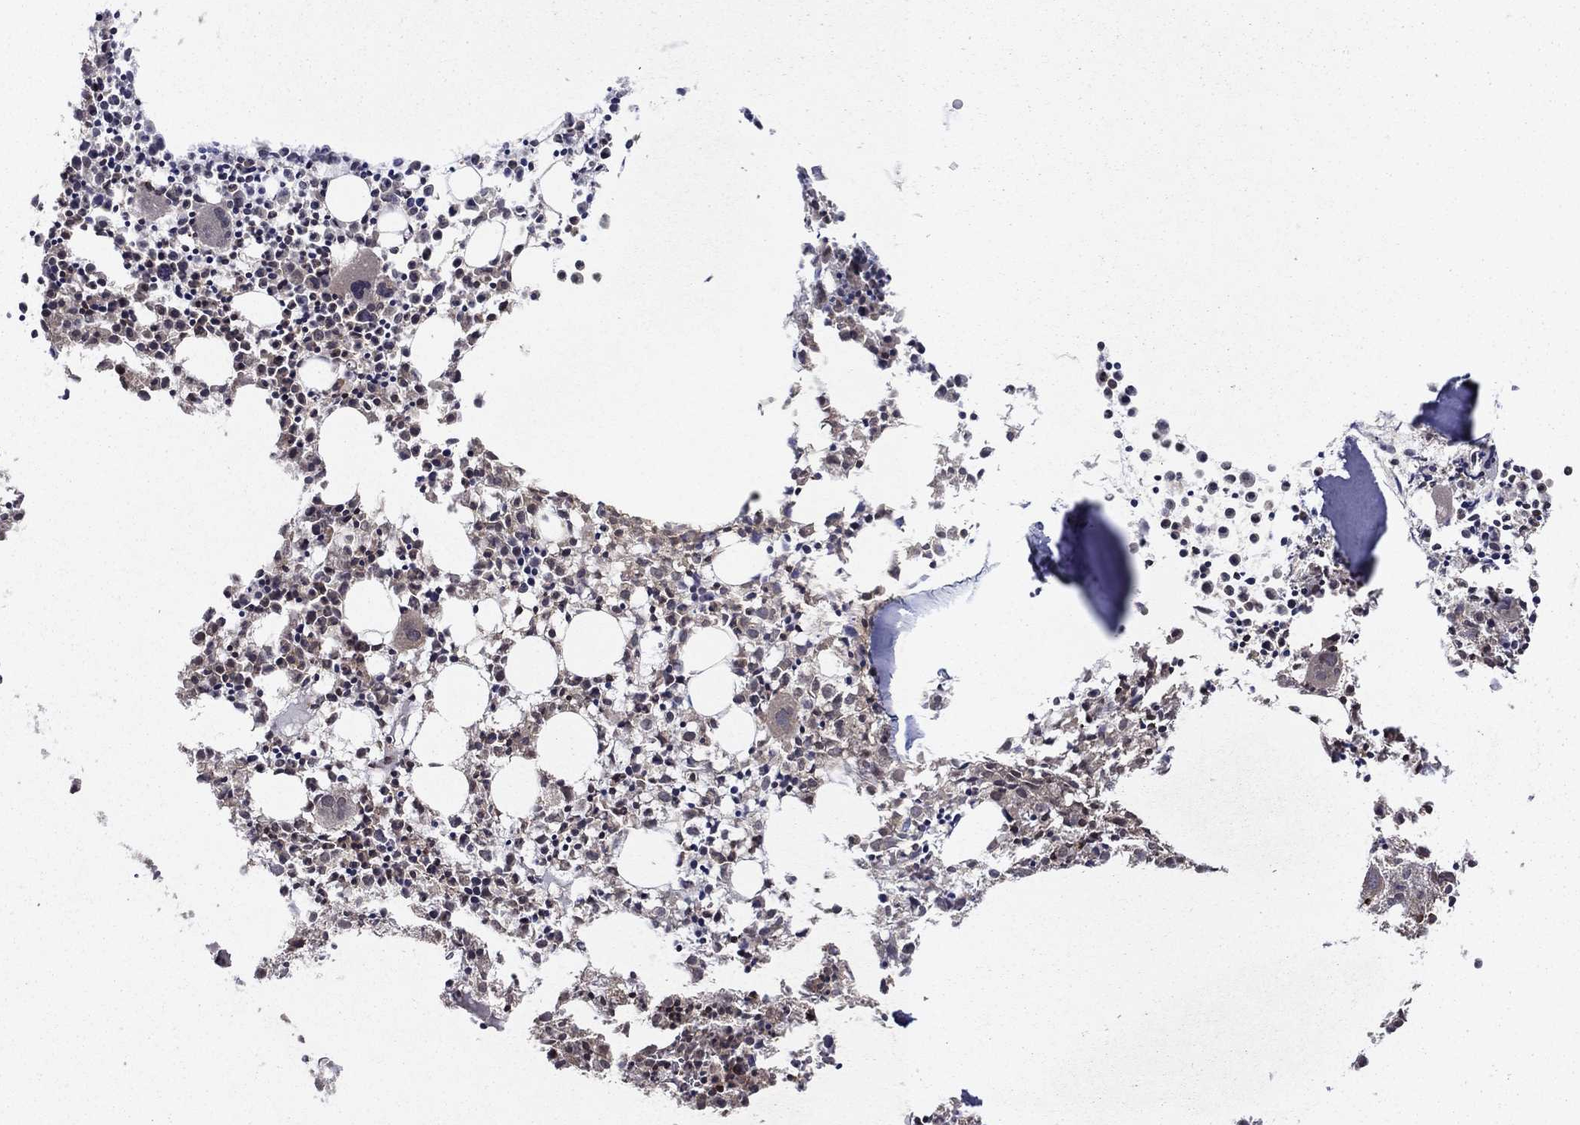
{"staining": {"intensity": "strong", "quantity": "25%-75%", "location": "nuclear"}, "tissue": "bone marrow", "cell_type": "Hematopoietic cells", "image_type": "normal", "snomed": [{"axis": "morphology", "description": "Normal tissue, NOS"}, {"axis": "morphology", "description": "Inflammation, NOS"}, {"axis": "topography", "description": "Bone marrow"}], "caption": "Strong nuclear expression is appreciated in approximately 25%-75% of hematopoietic cells in benign bone marrow.", "gene": "SSX2IP", "patient": {"sex": "male", "age": 3}}